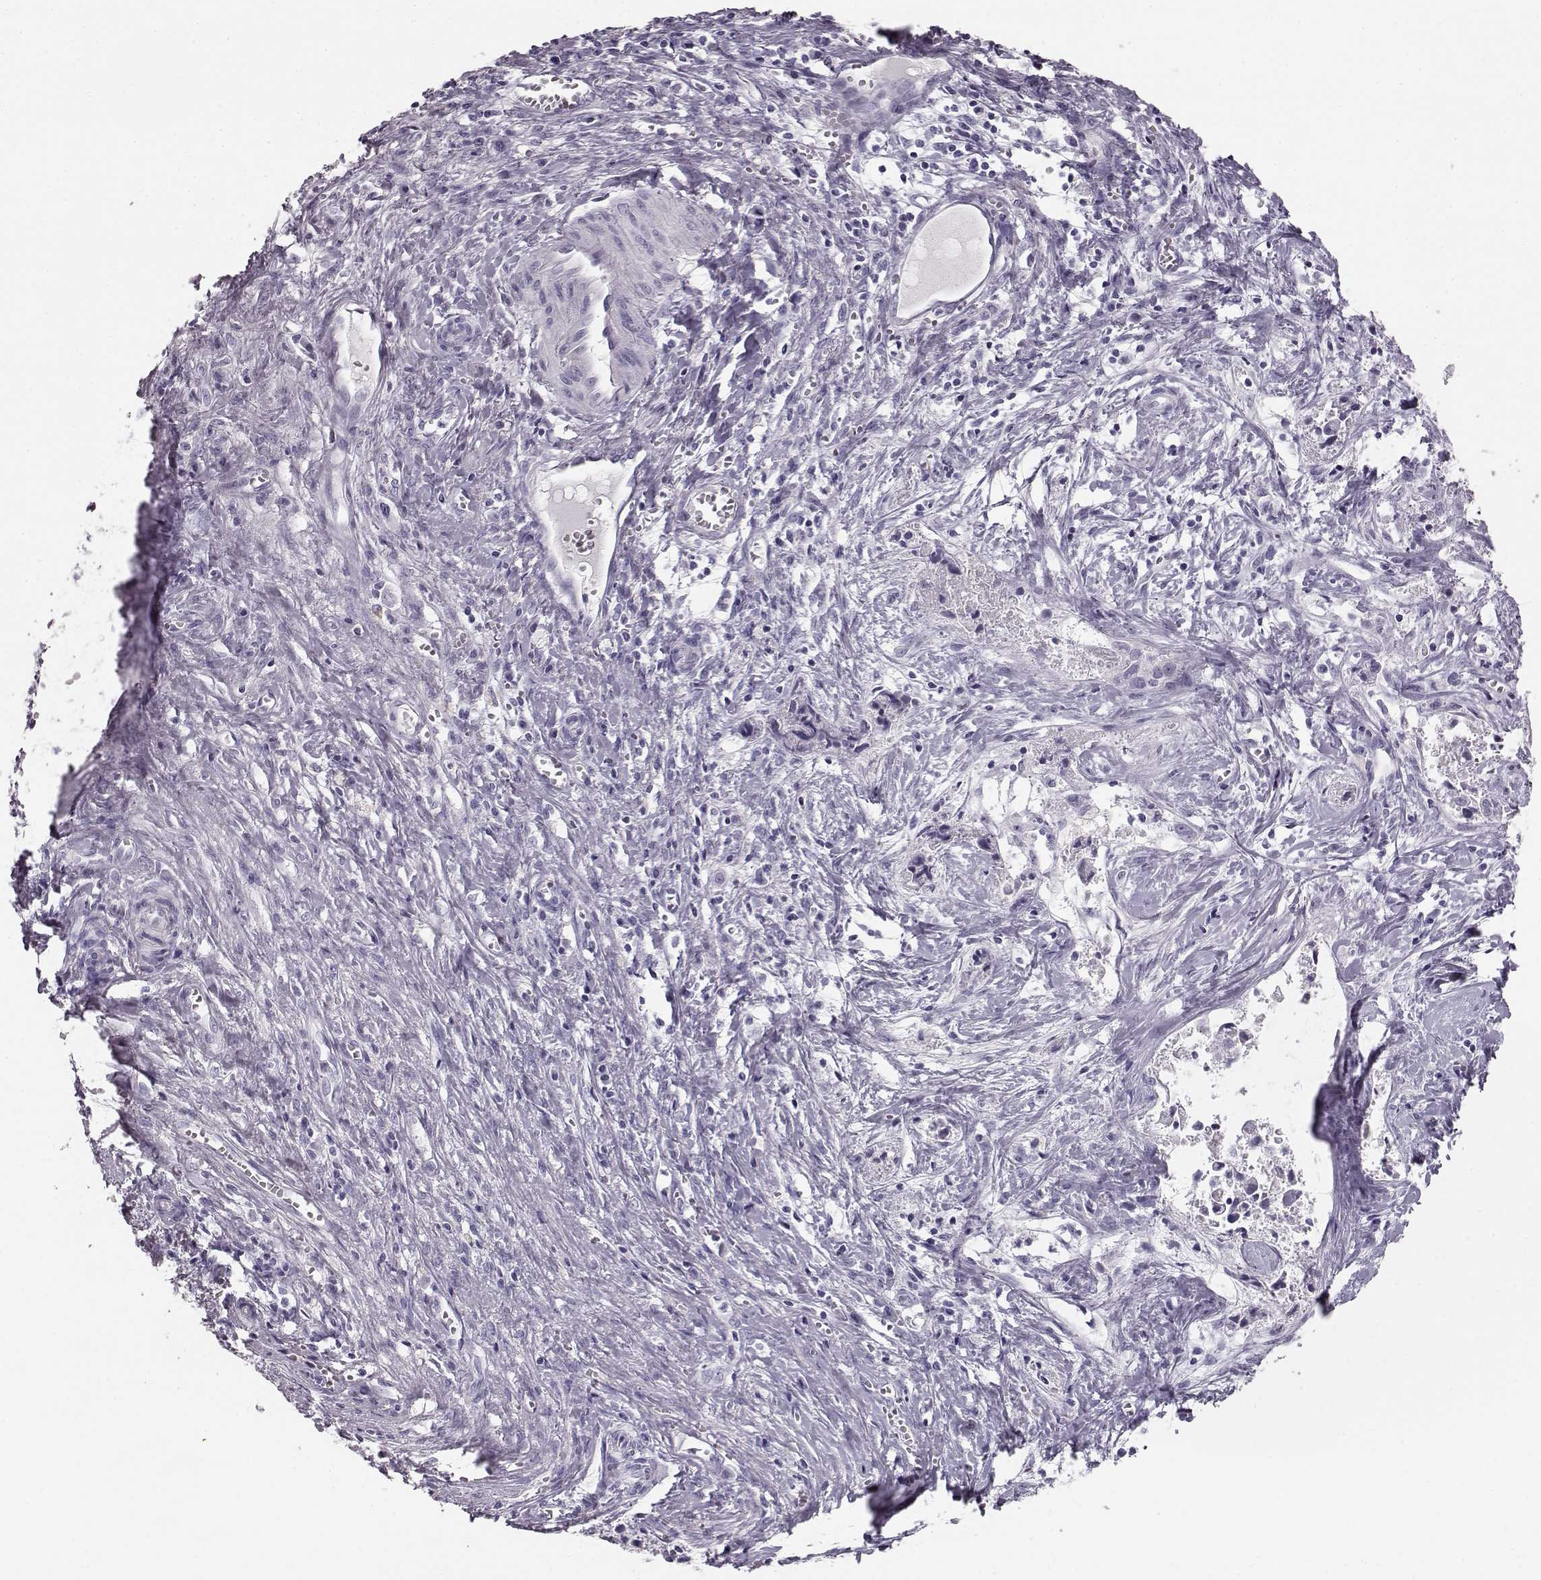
{"staining": {"intensity": "negative", "quantity": "none", "location": "none"}, "tissue": "liver cancer", "cell_type": "Tumor cells", "image_type": "cancer", "snomed": [{"axis": "morphology", "description": "Cholangiocarcinoma"}, {"axis": "topography", "description": "Liver"}], "caption": "The image displays no significant expression in tumor cells of liver cancer (cholangiocarcinoma).", "gene": "BFSP2", "patient": {"sex": "female", "age": 65}}